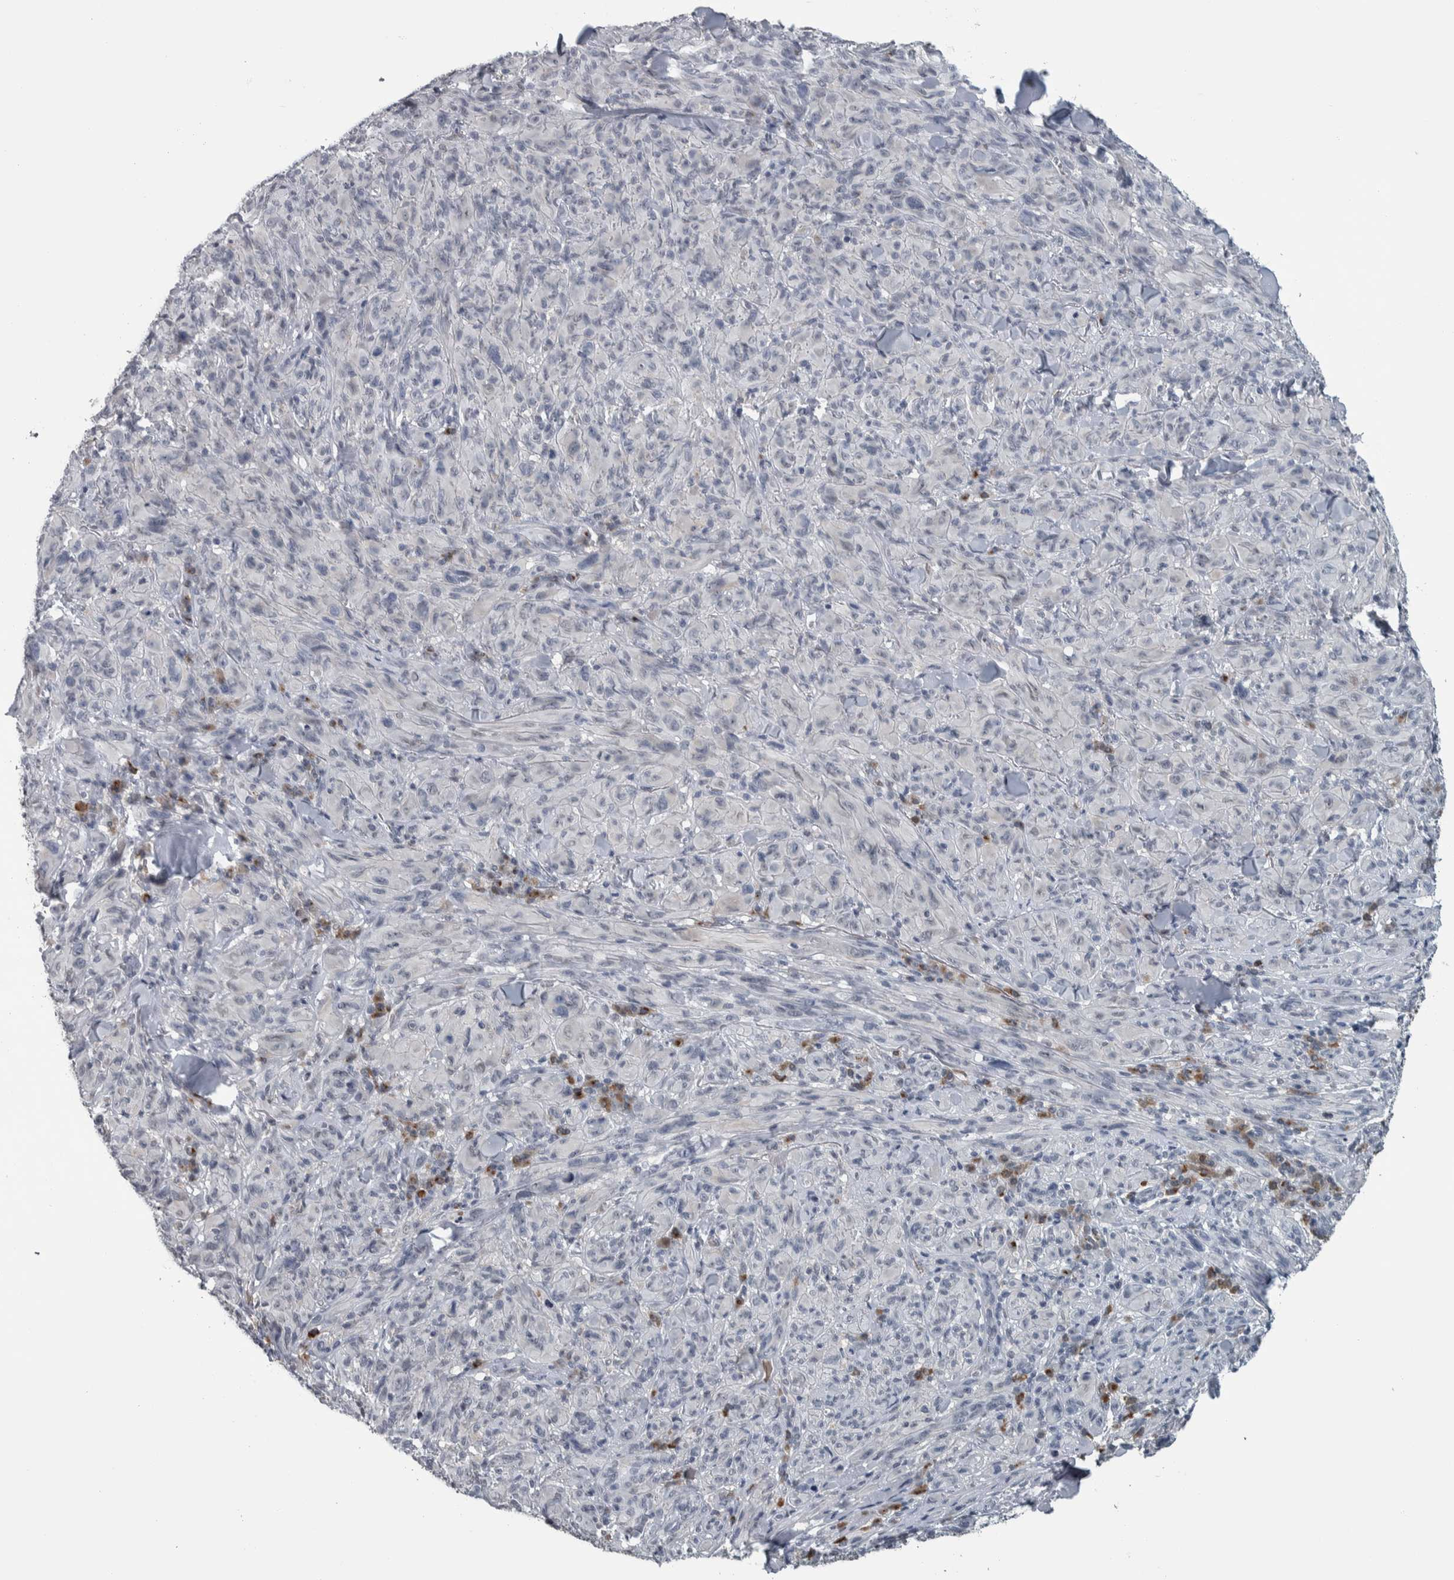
{"staining": {"intensity": "negative", "quantity": "none", "location": "none"}, "tissue": "melanoma", "cell_type": "Tumor cells", "image_type": "cancer", "snomed": [{"axis": "morphology", "description": "Malignant melanoma, NOS"}, {"axis": "topography", "description": "Skin of head"}], "caption": "This is a photomicrograph of immunohistochemistry staining of melanoma, which shows no expression in tumor cells.", "gene": "CAVIN4", "patient": {"sex": "male", "age": 96}}